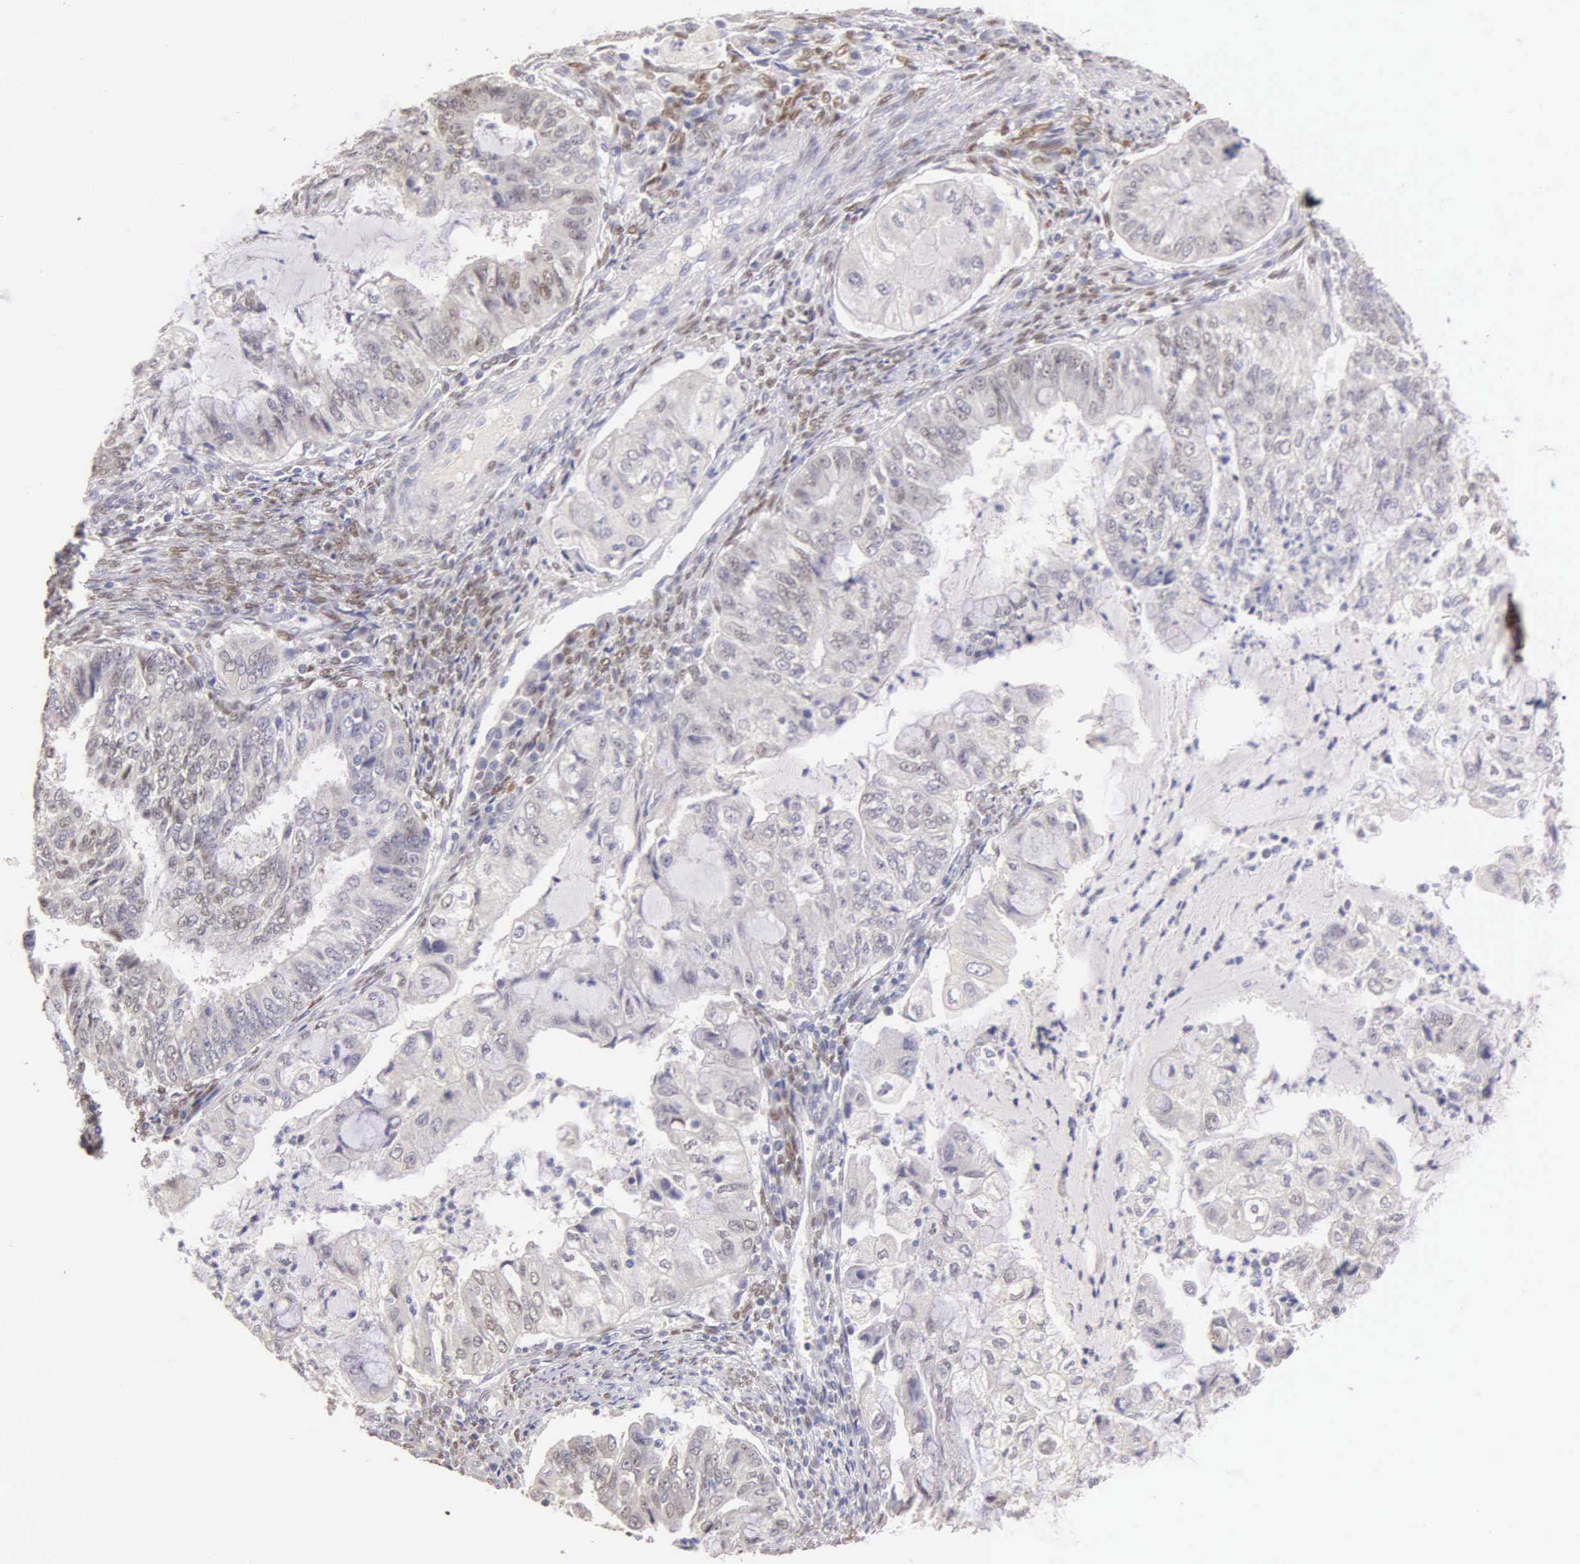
{"staining": {"intensity": "weak", "quantity": "<25%", "location": "nuclear"}, "tissue": "endometrial cancer", "cell_type": "Tumor cells", "image_type": "cancer", "snomed": [{"axis": "morphology", "description": "Adenocarcinoma, NOS"}, {"axis": "topography", "description": "Endometrium"}], "caption": "This is an immunohistochemistry photomicrograph of adenocarcinoma (endometrial). There is no expression in tumor cells.", "gene": "ESR1", "patient": {"sex": "female", "age": 75}}